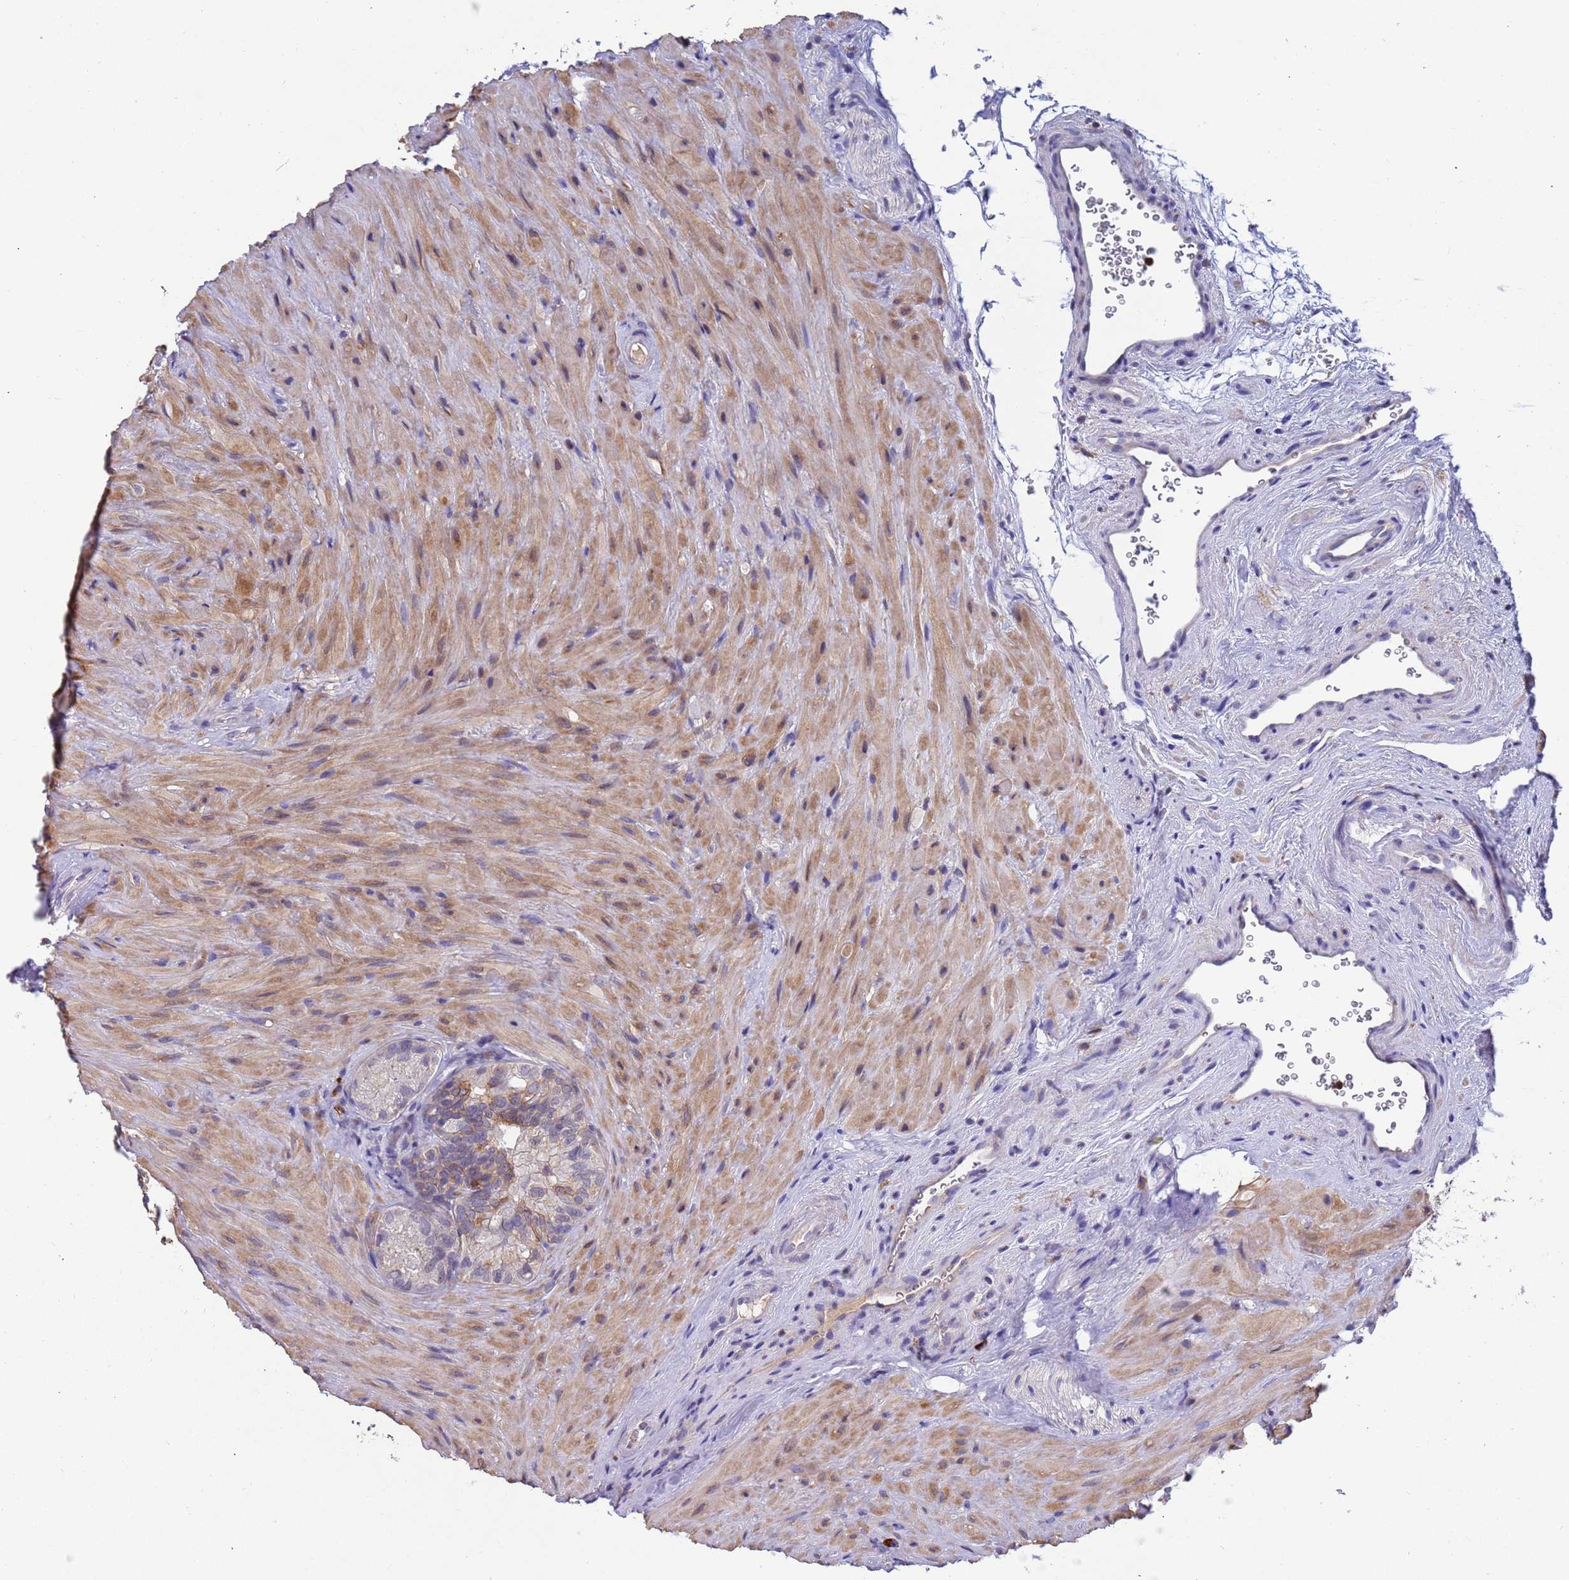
{"staining": {"intensity": "moderate", "quantity": ">75%", "location": "cytoplasmic/membranous"}, "tissue": "seminal vesicle", "cell_type": "Glandular cells", "image_type": "normal", "snomed": [{"axis": "morphology", "description": "Normal tissue, NOS"}, {"axis": "topography", "description": "Seminal veicle"}], "caption": "Immunohistochemical staining of unremarkable seminal vesicle displays medium levels of moderate cytoplasmic/membranous expression in about >75% of glandular cells.", "gene": "AMPD3", "patient": {"sex": "male", "age": 60}}